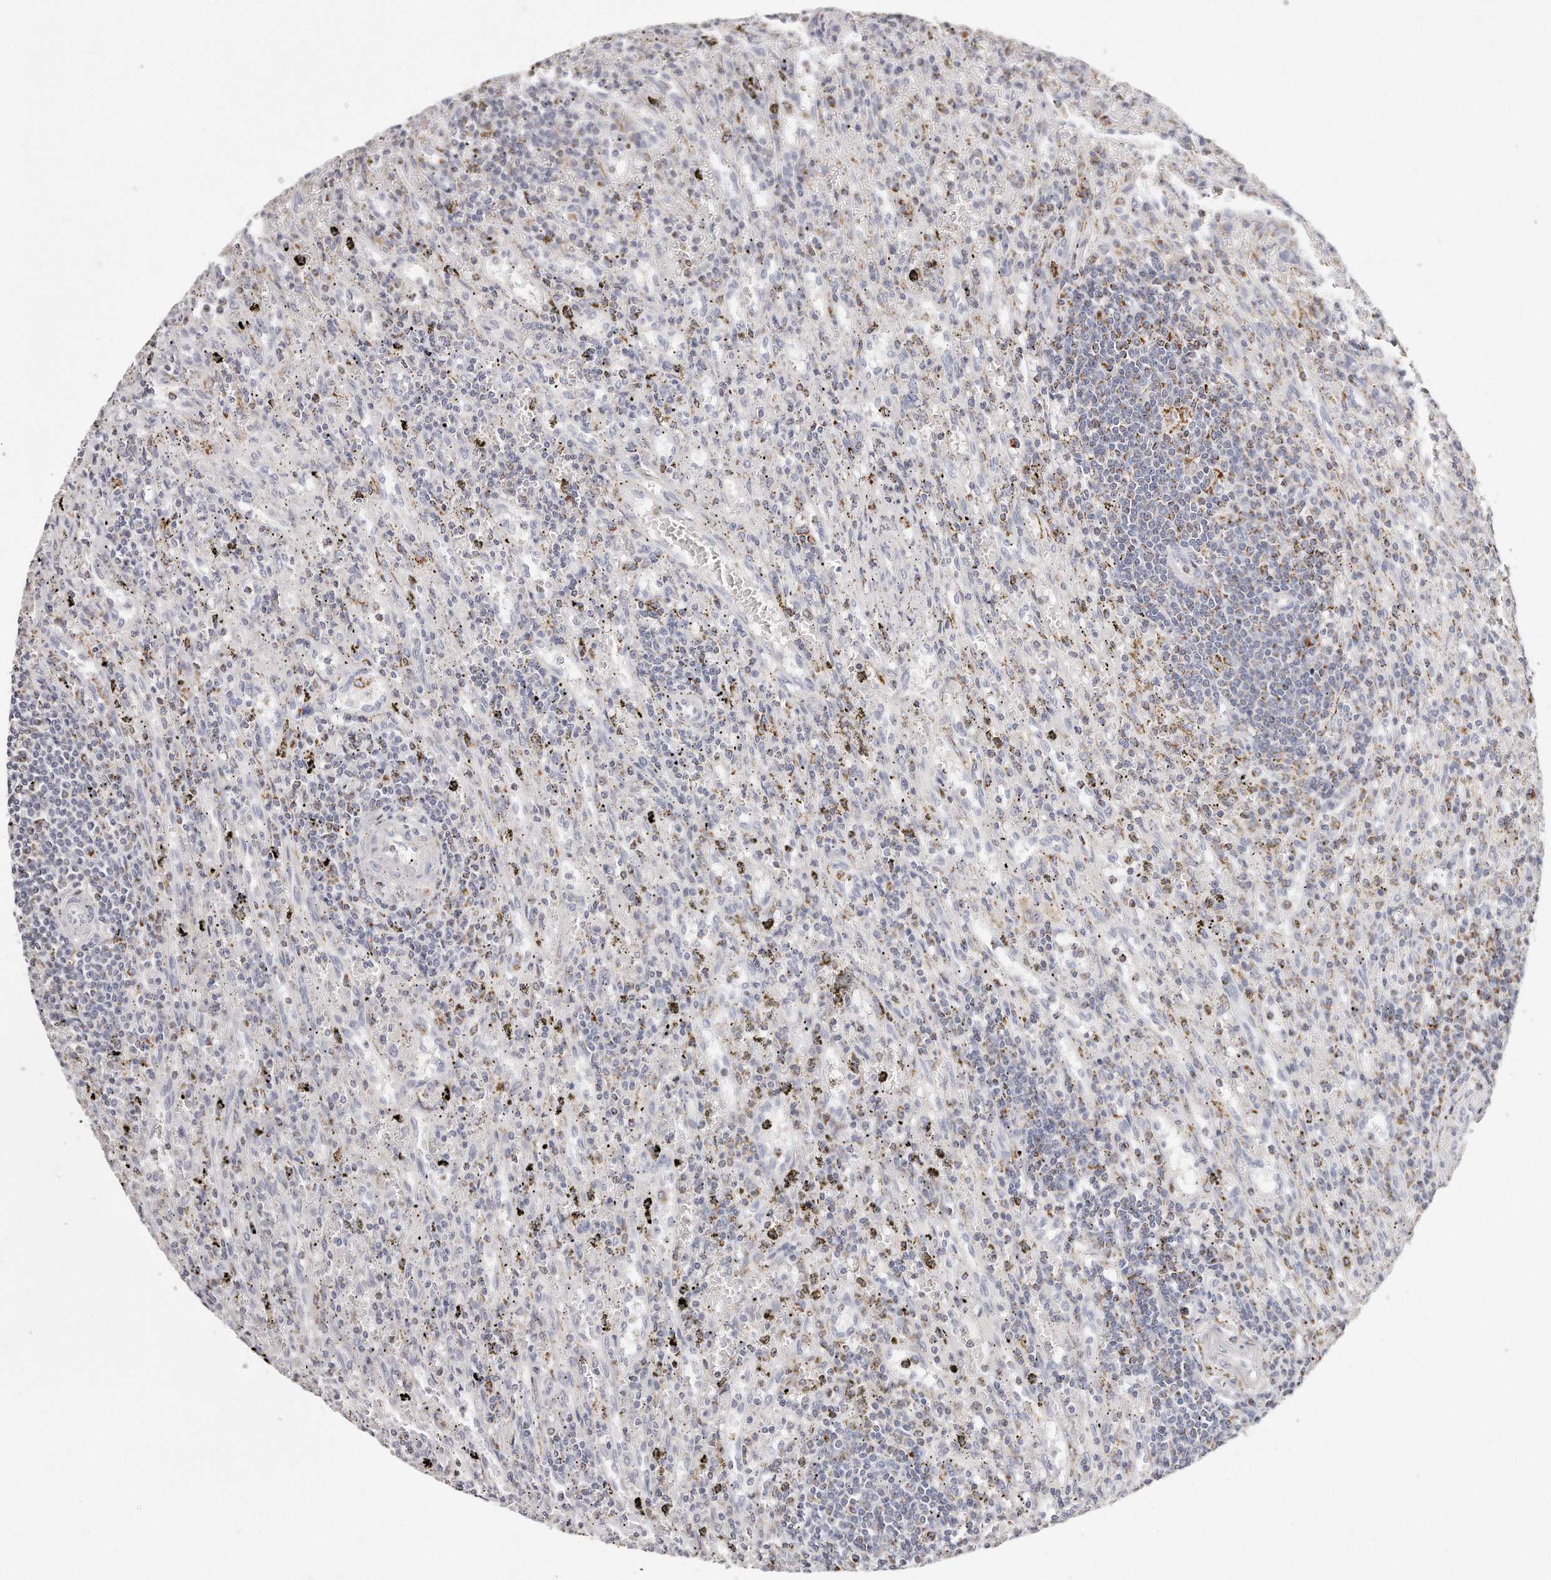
{"staining": {"intensity": "negative", "quantity": "none", "location": "none"}, "tissue": "lymphoma", "cell_type": "Tumor cells", "image_type": "cancer", "snomed": [{"axis": "morphology", "description": "Malignant lymphoma, non-Hodgkin's type, Low grade"}, {"axis": "topography", "description": "Spleen"}], "caption": "The IHC image has no significant expression in tumor cells of lymphoma tissue.", "gene": "RTKN", "patient": {"sex": "male", "age": 76}}